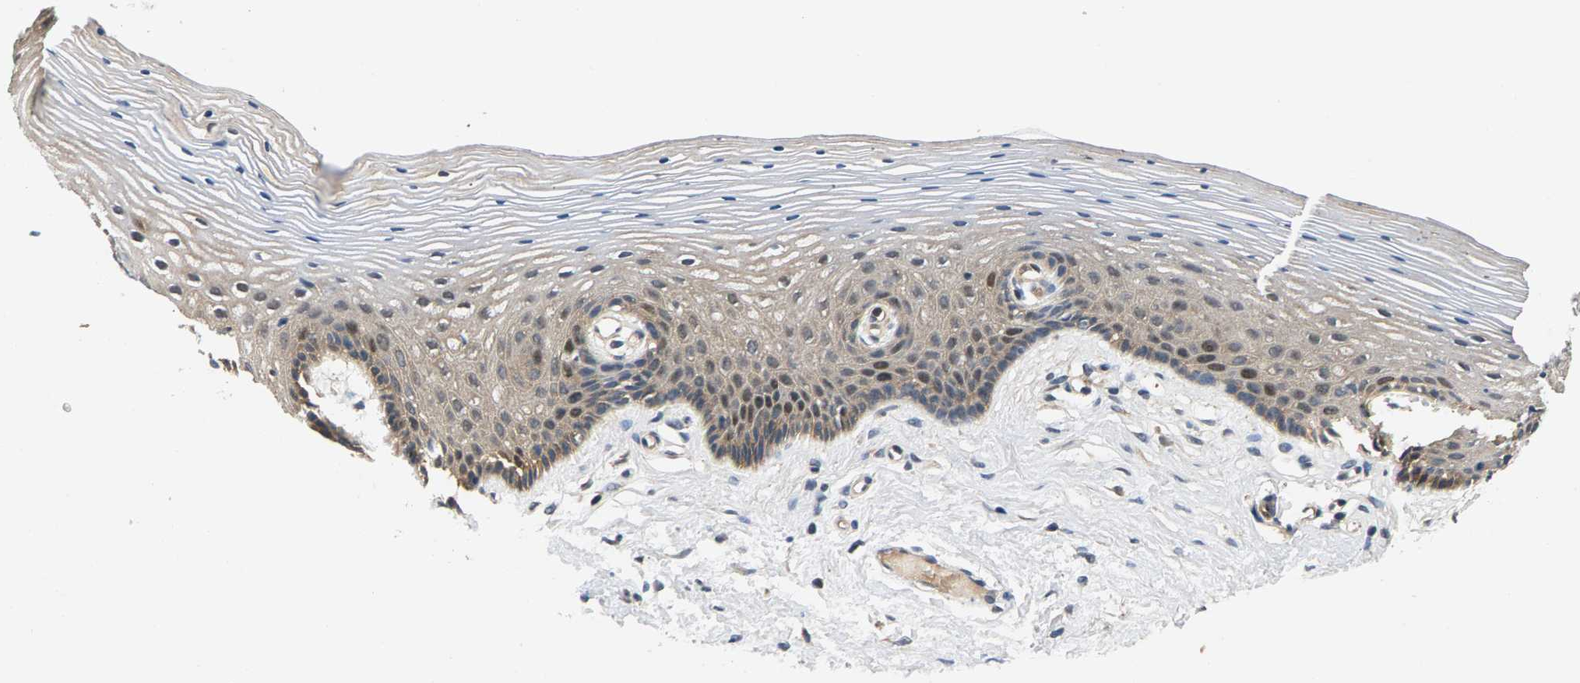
{"staining": {"intensity": "weak", "quantity": ">75%", "location": "cytoplasmic/membranous,nuclear"}, "tissue": "vagina", "cell_type": "Squamous epithelial cells", "image_type": "normal", "snomed": [{"axis": "morphology", "description": "Normal tissue, NOS"}, {"axis": "topography", "description": "Vagina"}], "caption": "This is a micrograph of IHC staining of normal vagina, which shows weak expression in the cytoplasmic/membranous,nuclear of squamous epithelial cells.", "gene": "FAM78A", "patient": {"sex": "female", "age": 32}}